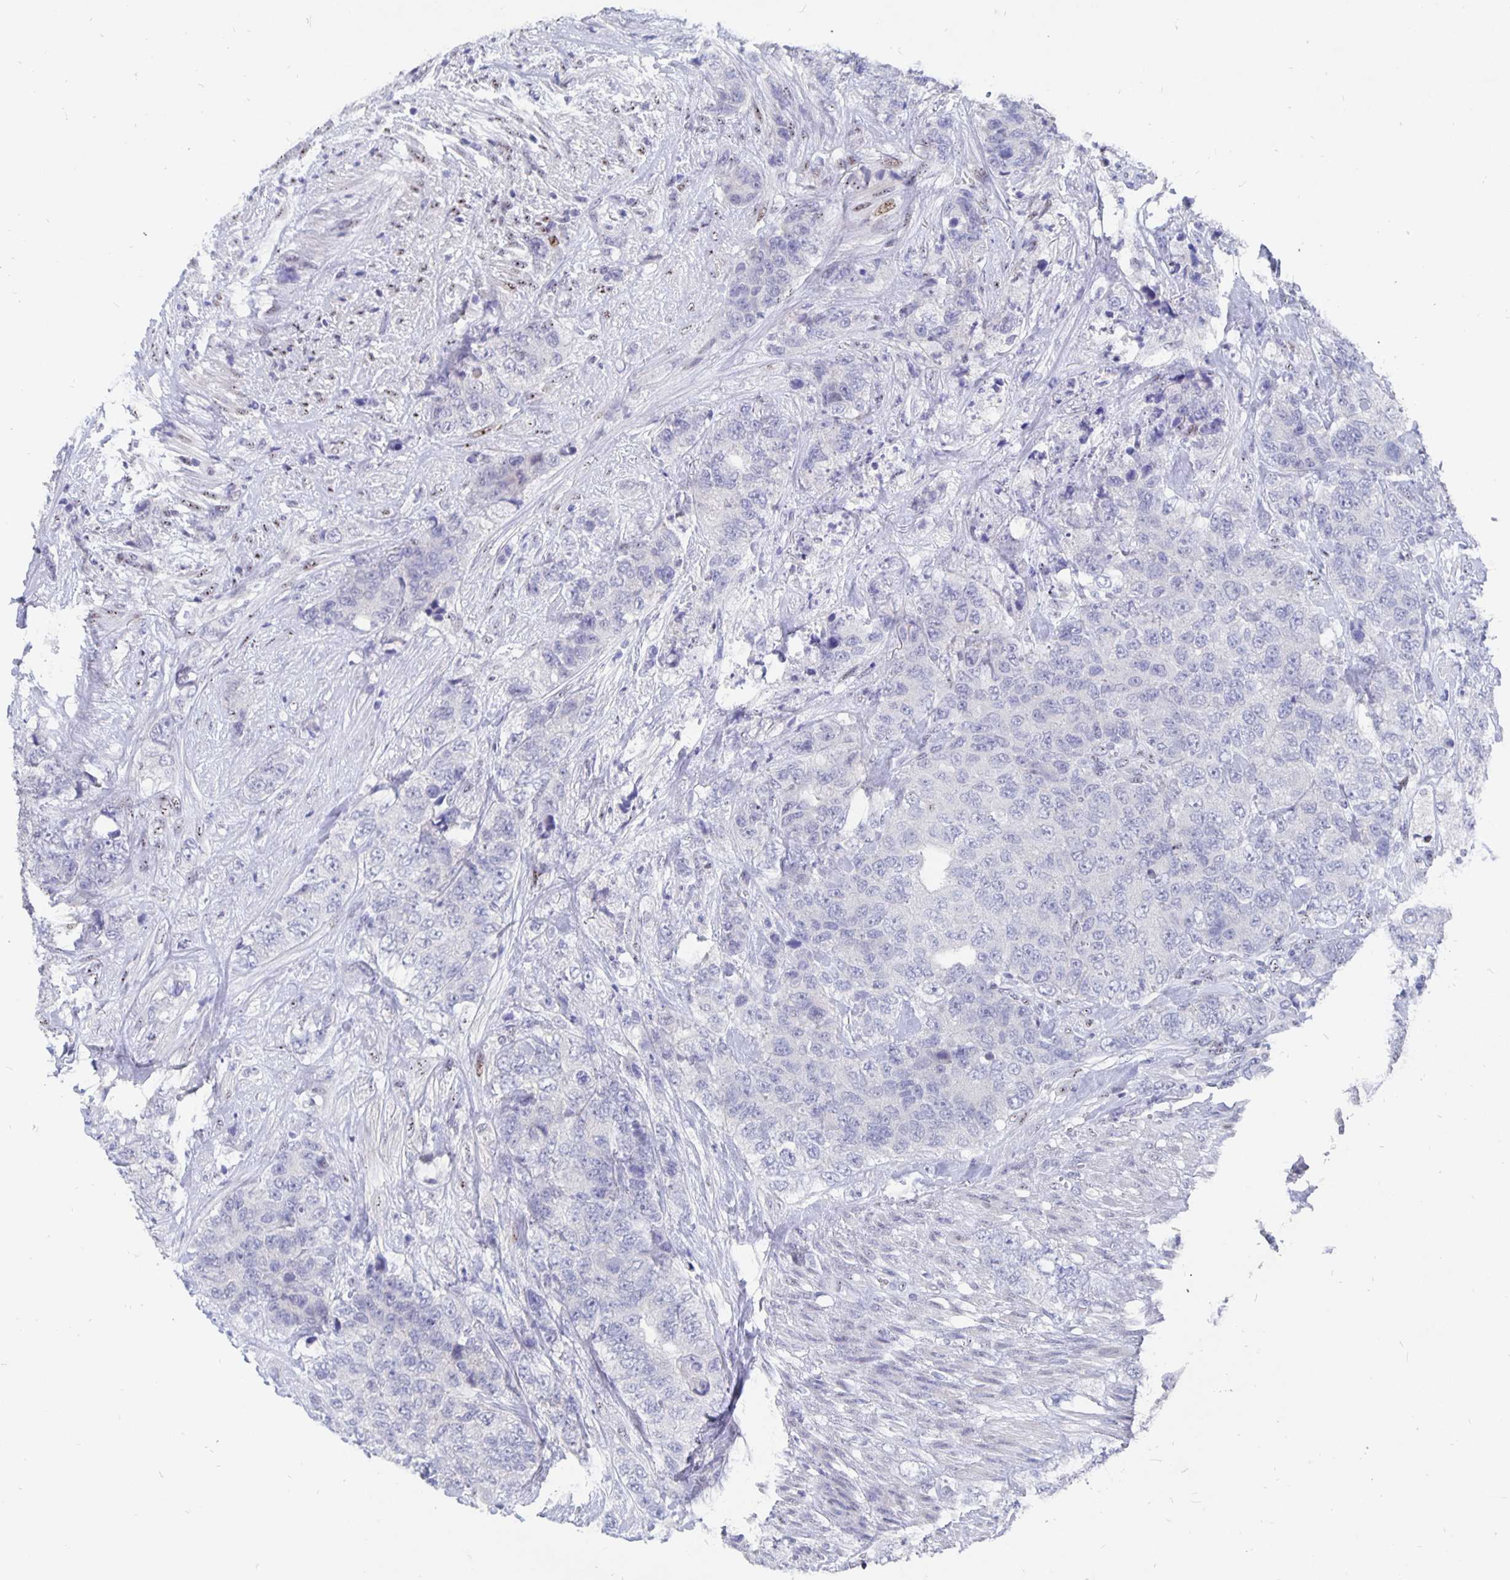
{"staining": {"intensity": "negative", "quantity": "none", "location": "none"}, "tissue": "urothelial cancer", "cell_type": "Tumor cells", "image_type": "cancer", "snomed": [{"axis": "morphology", "description": "Urothelial carcinoma, High grade"}, {"axis": "topography", "description": "Urinary bladder"}], "caption": "A high-resolution image shows IHC staining of urothelial carcinoma (high-grade), which demonstrates no significant expression in tumor cells. (IHC, brightfield microscopy, high magnification).", "gene": "SMOC1", "patient": {"sex": "female", "age": 78}}